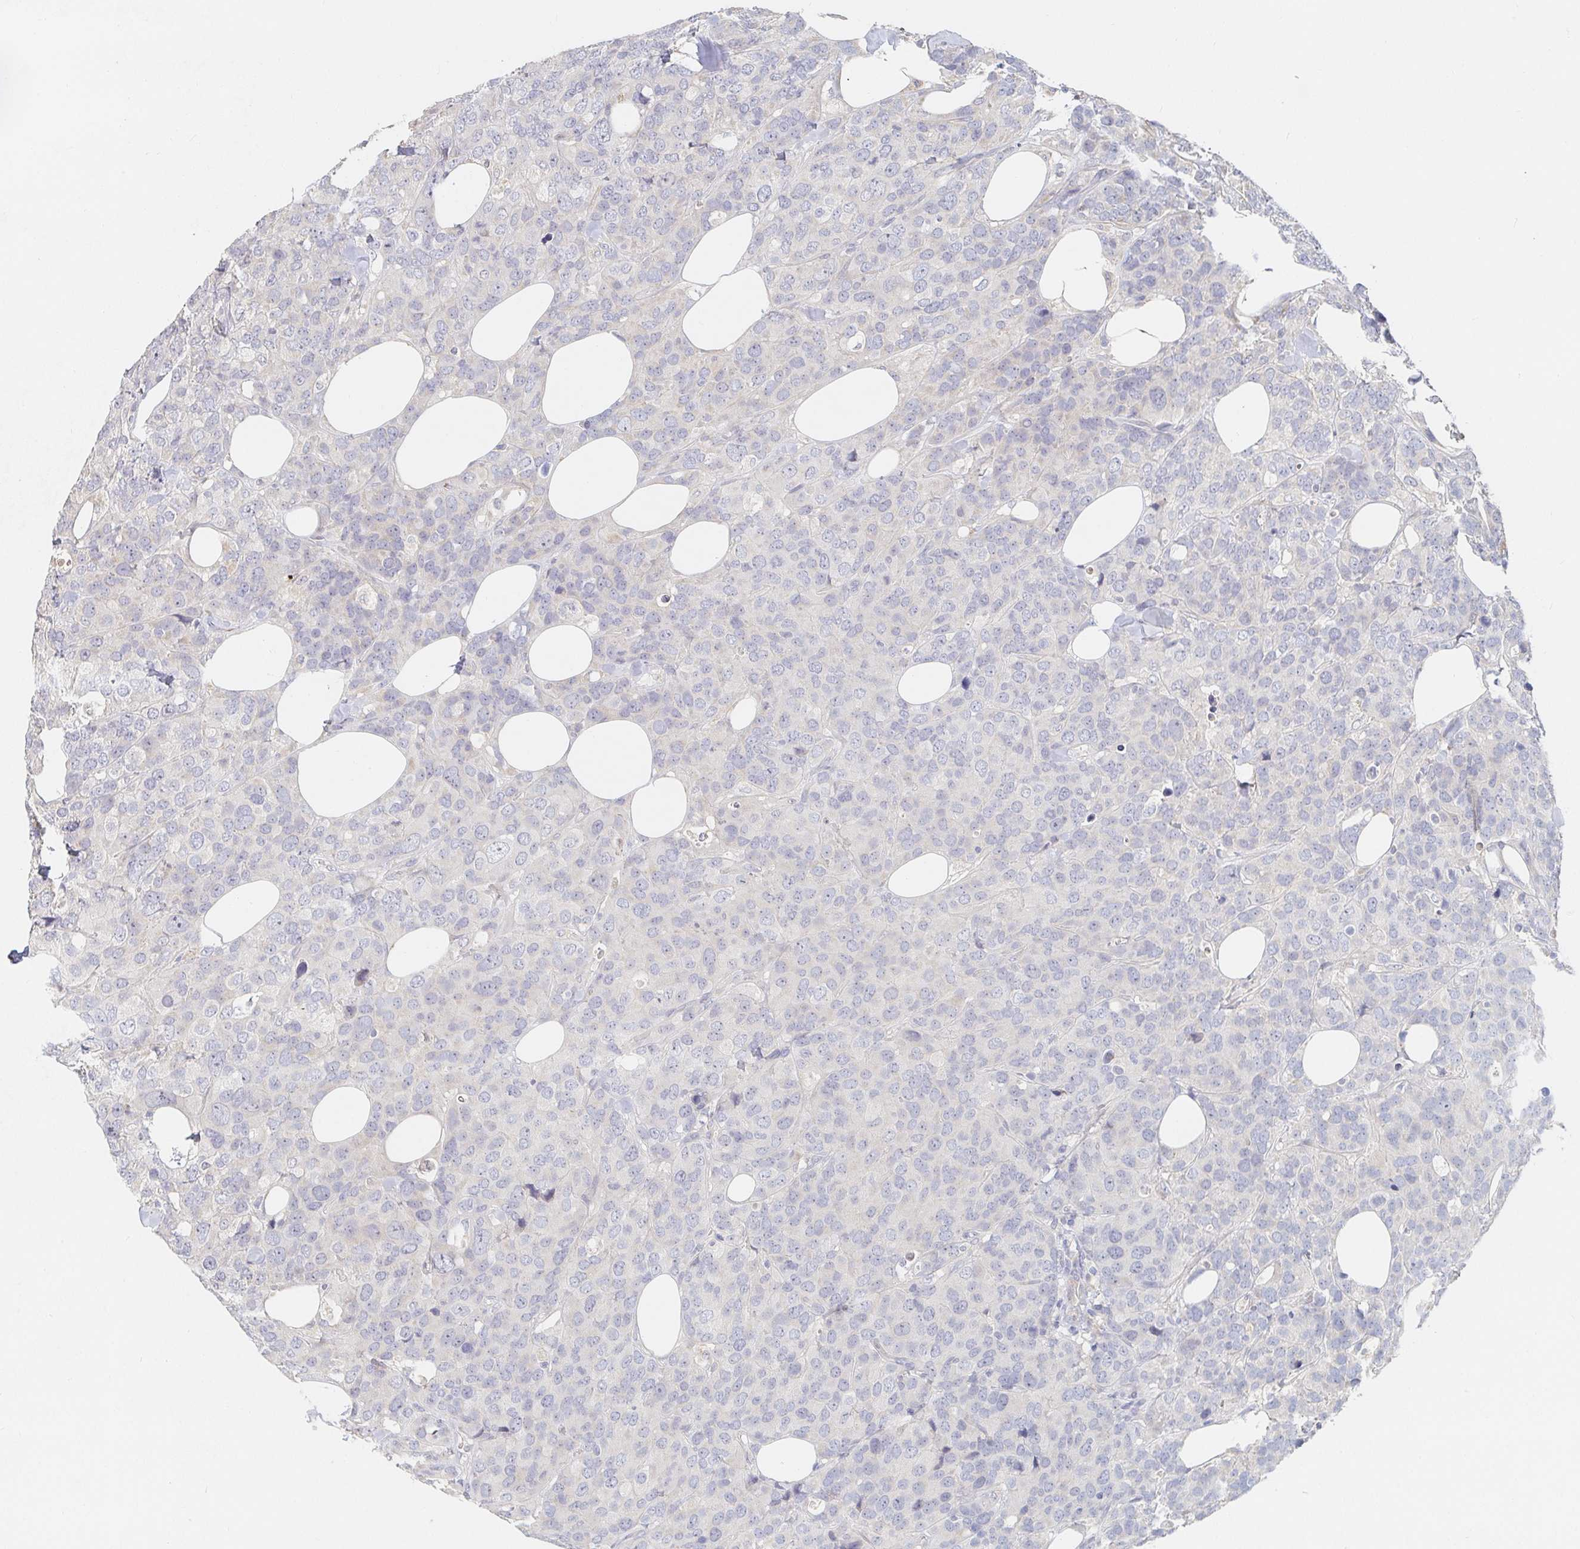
{"staining": {"intensity": "negative", "quantity": "none", "location": "none"}, "tissue": "breast cancer", "cell_type": "Tumor cells", "image_type": "cancer", "snomed": [{"axis": "morphology", "description": "Lobular carcinoma"}, {"axis": "topography", "description": "Breast"}], "caption": "Breast cancer (lobular carcinoma) was stained to show a protein in brown. There is no significant expression in tumor cells.", "gene": "NME9", "patient": {"sex": "female", "age": 59}}